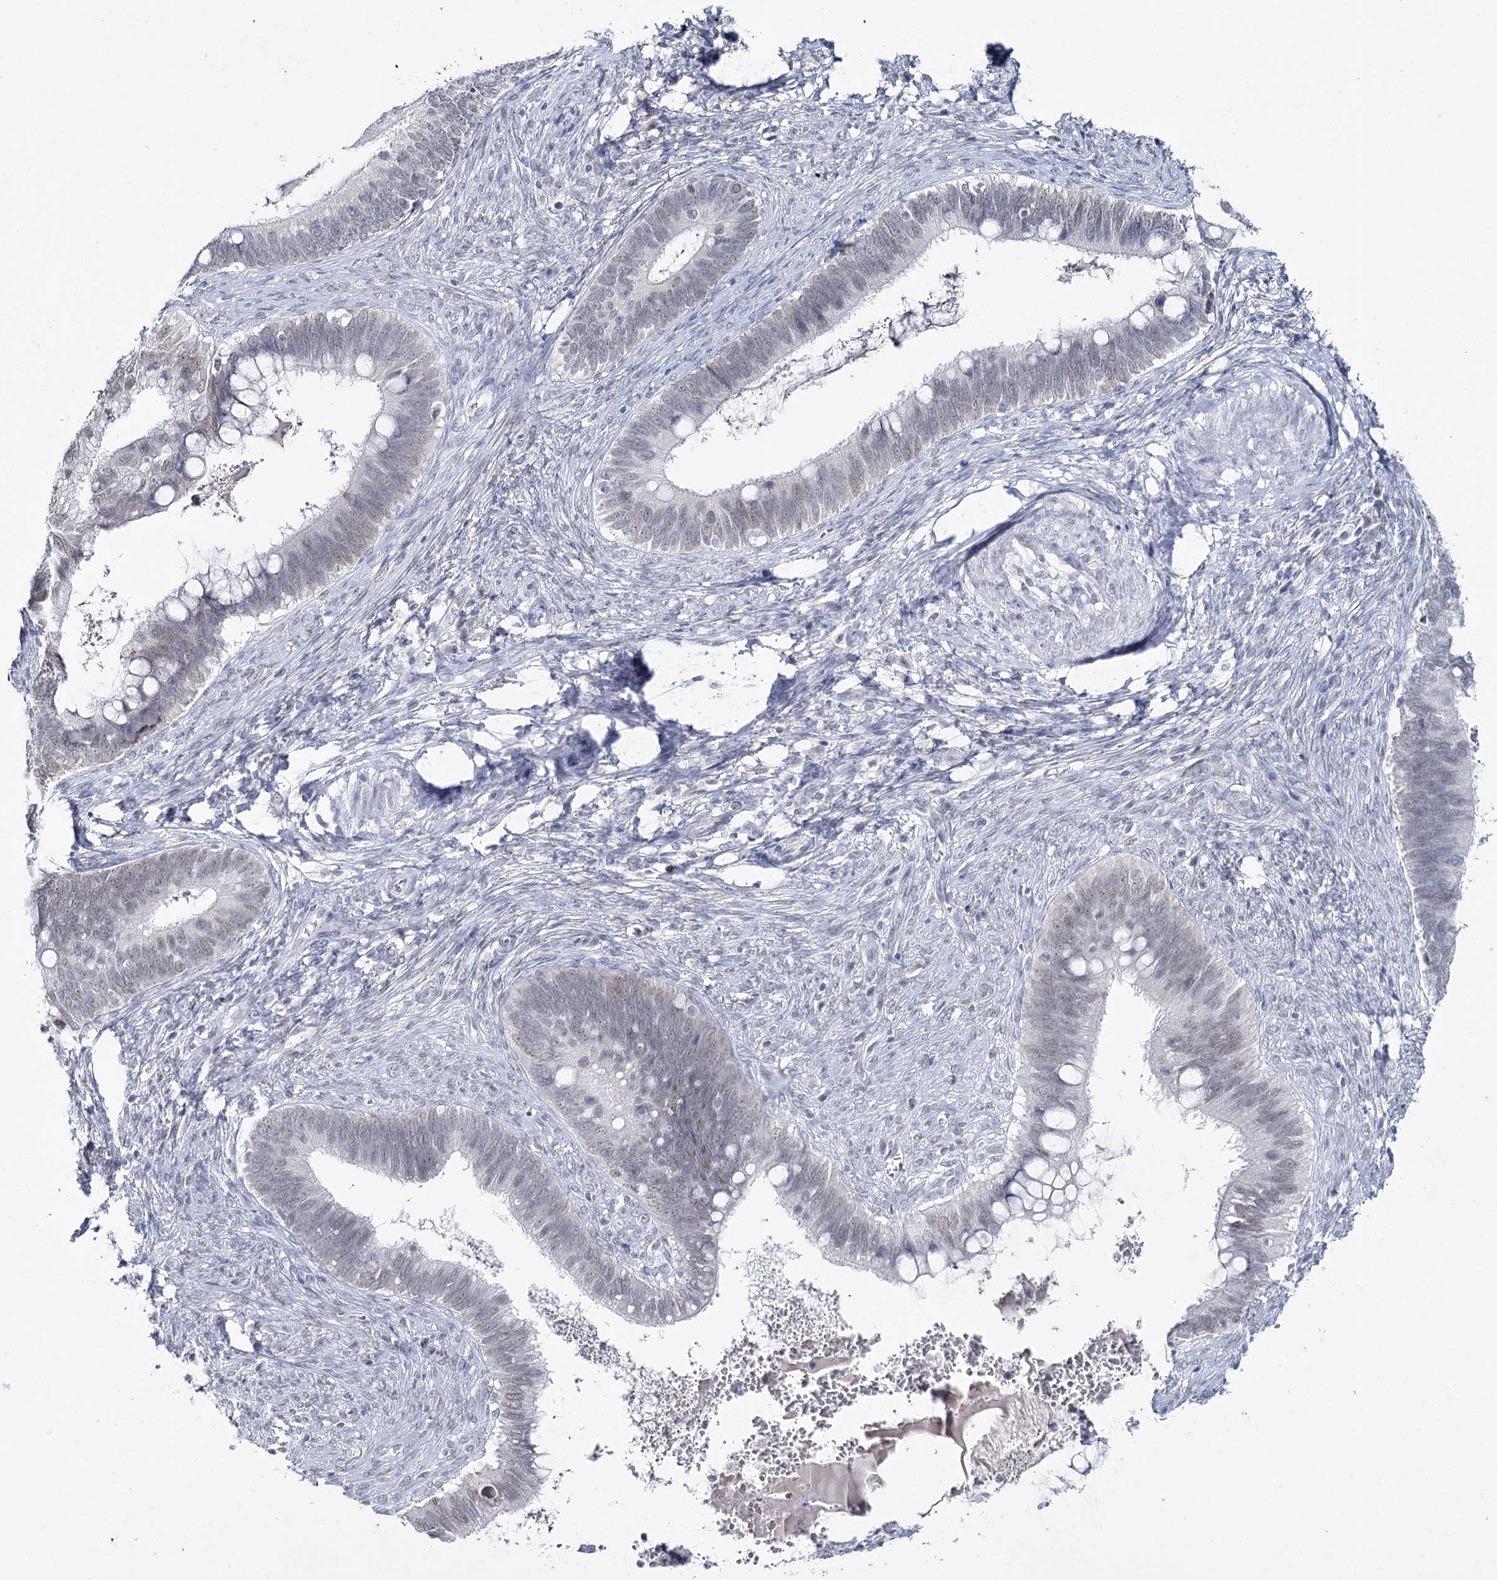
{"staining": {"intensity": "weak", "quantity": "25%-75%", "location": "nuclear"}, "tissue": "cervical cancer", "cell_type": "Tumor cells", "image_type": "cancer", "snomed": [{"axis": "morphology", "description": "Adenocarcinoma, NOS"}, {"axis": "topography", "description": "Cervix"}], "caption": "Immunohistochemistry (IHC) histopathology image of neoplastic tissue: human cervical cancer (adenocarcinoma) stained using immunohistochemistry exhibits low levels of weak protein expression localized specifically in the nuclear of tumor cells, appearing as a nuclear brown color.", "gene": "ZC3H8", "patient": {"sex": "female", "age": 42}}